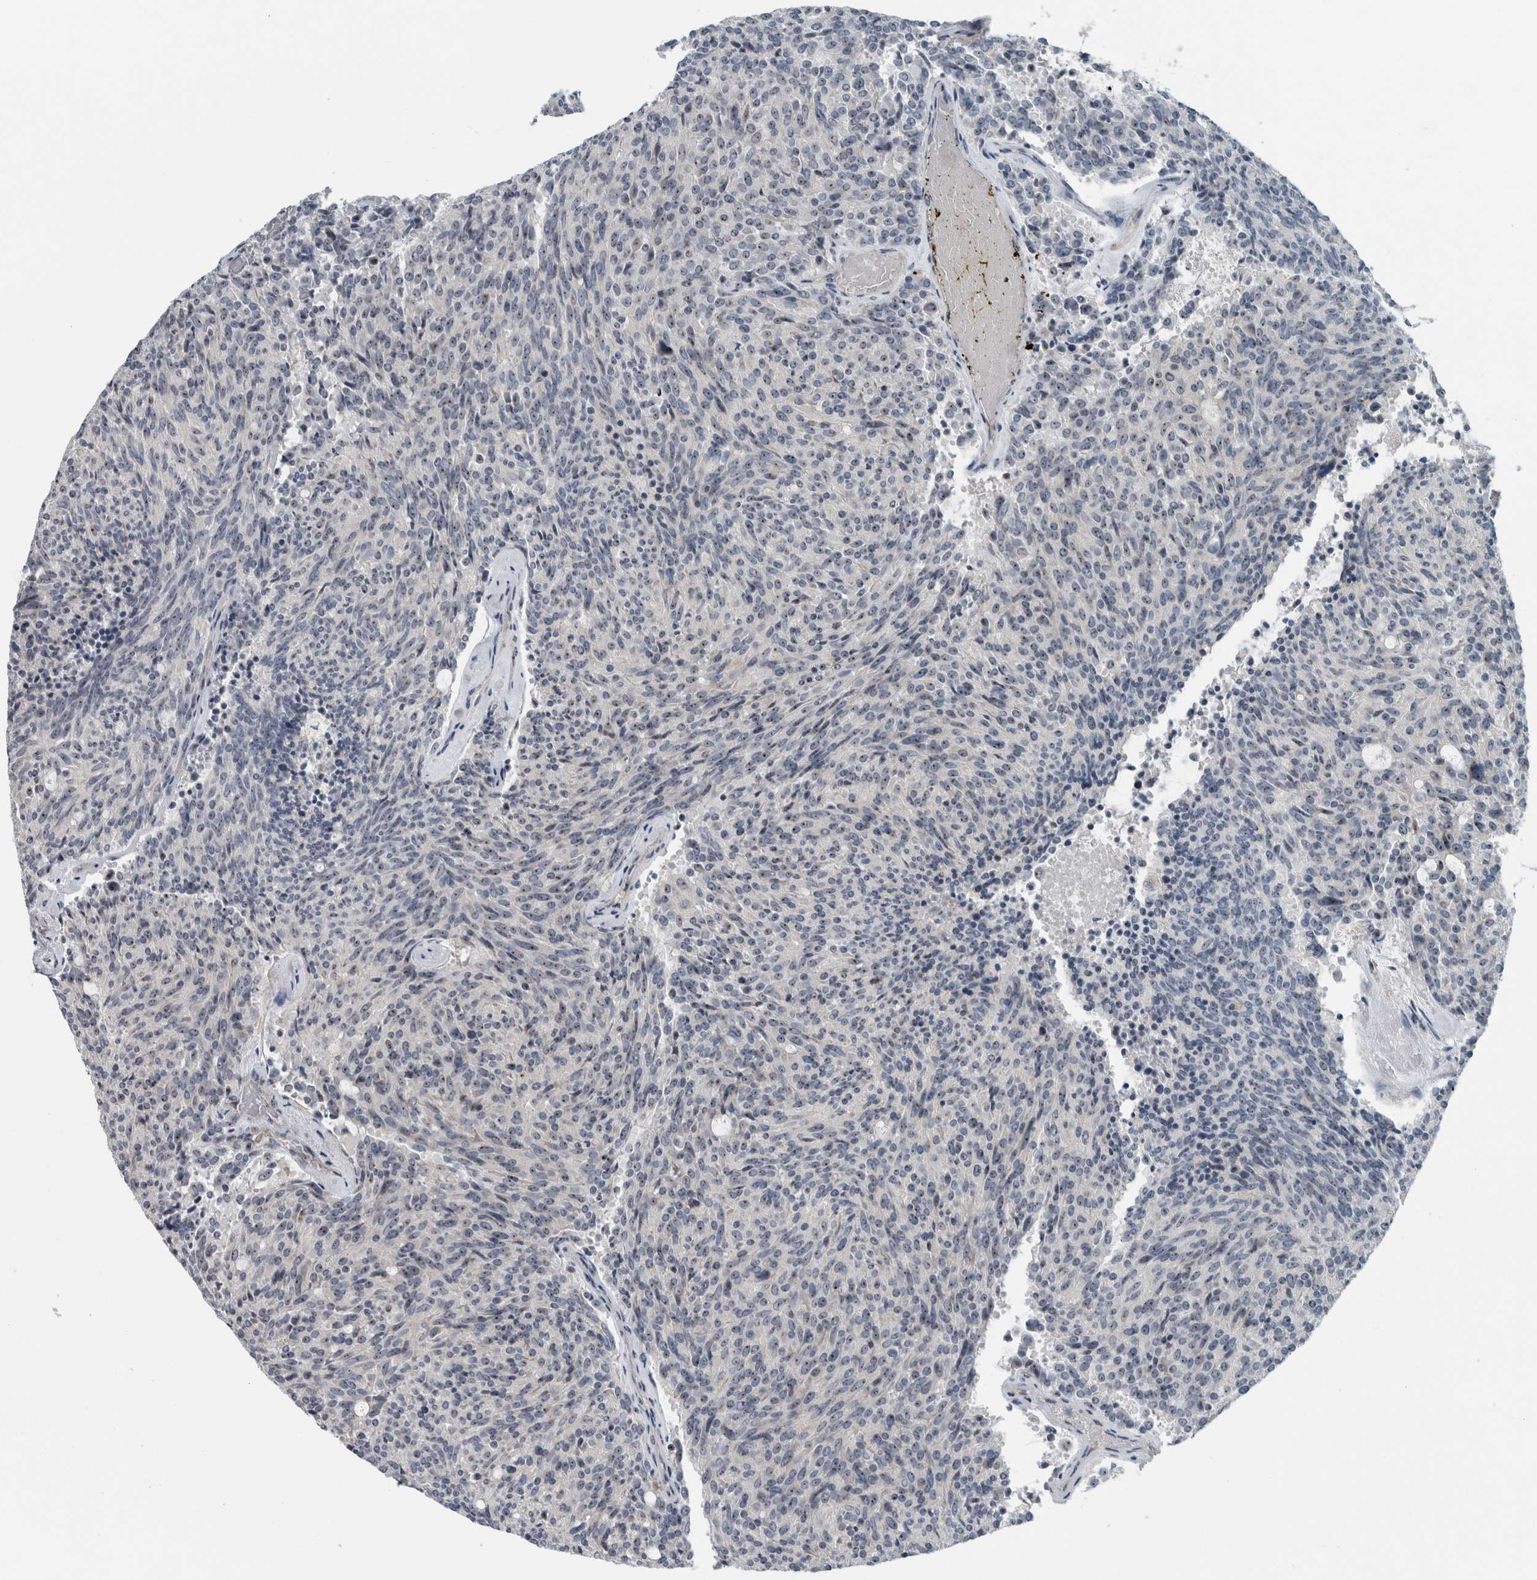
{"staining": {"intensity": "moderate", "quantity": "<25%", "location": "nuclear"}, "tissue": "carcinoid", "cell_type": "Tumor cells", "image_type": "cancer", "snomed": [{"axis": "morphology", "description": "Carcinoid, malignant, NOS"}, {"axis": "topography", "description": "Pancreas"}], "caption": "Protein staining of carcinoid tissue demonstrates moderate nuclear positivity in about <25% of tumor cells.", "gene": "UTP6", "patient": {"sex": "female", "age": 54}}